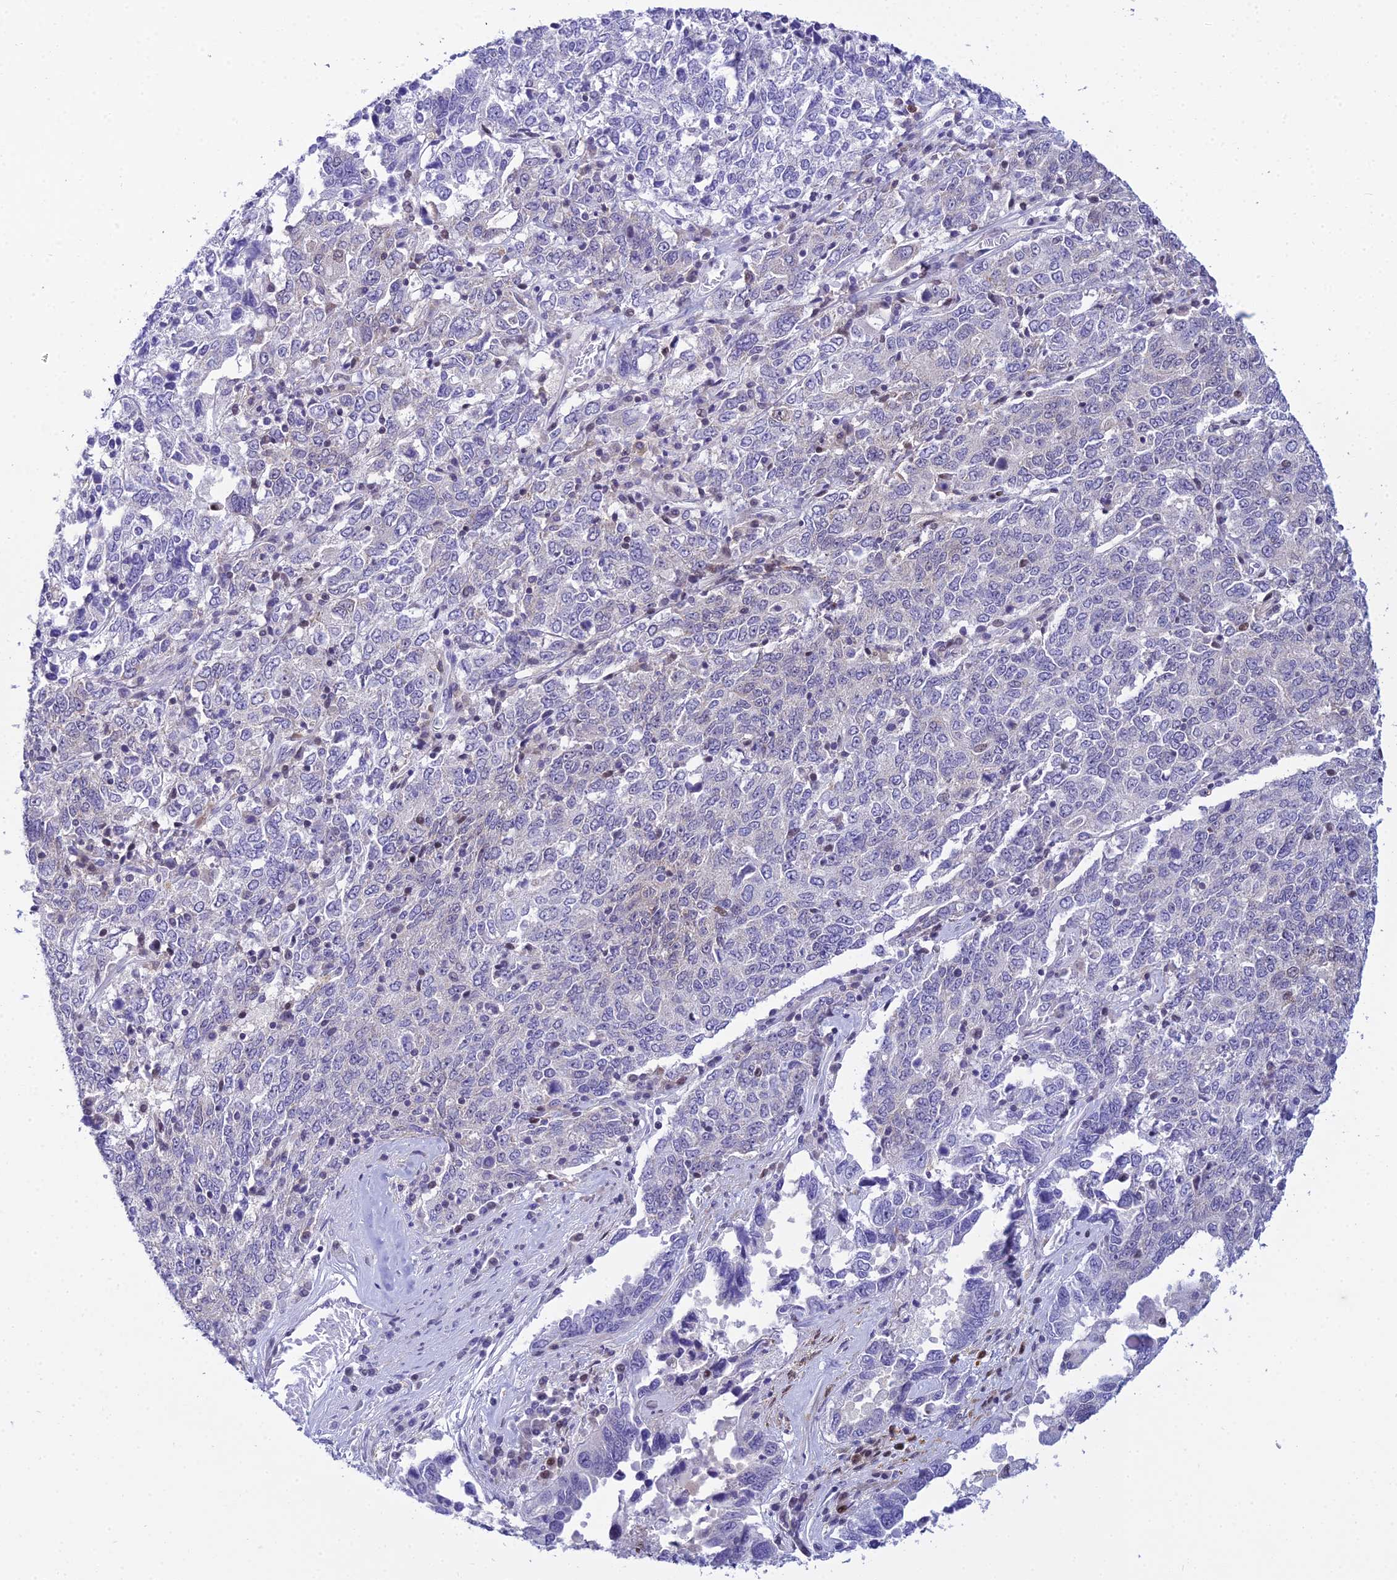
{"staining": {"intensity": "negative", "quantity": "none", "location": "none"}, "tissue": "ovarian cancer", "cell_type": "Tumor cells", "image_type": "cancer", "snomed": [{"axis": "morphology", "description": "Carcinoma, endometroid"}, {"axis": "topography", "description": "Ovary"}], "caption": "Immunohistochemical staining of human ovarian cancer shows no significant positivity in tumor cells.", "gene": "ZMIZ1", "patient": {"sex": "female", "age": 62}}